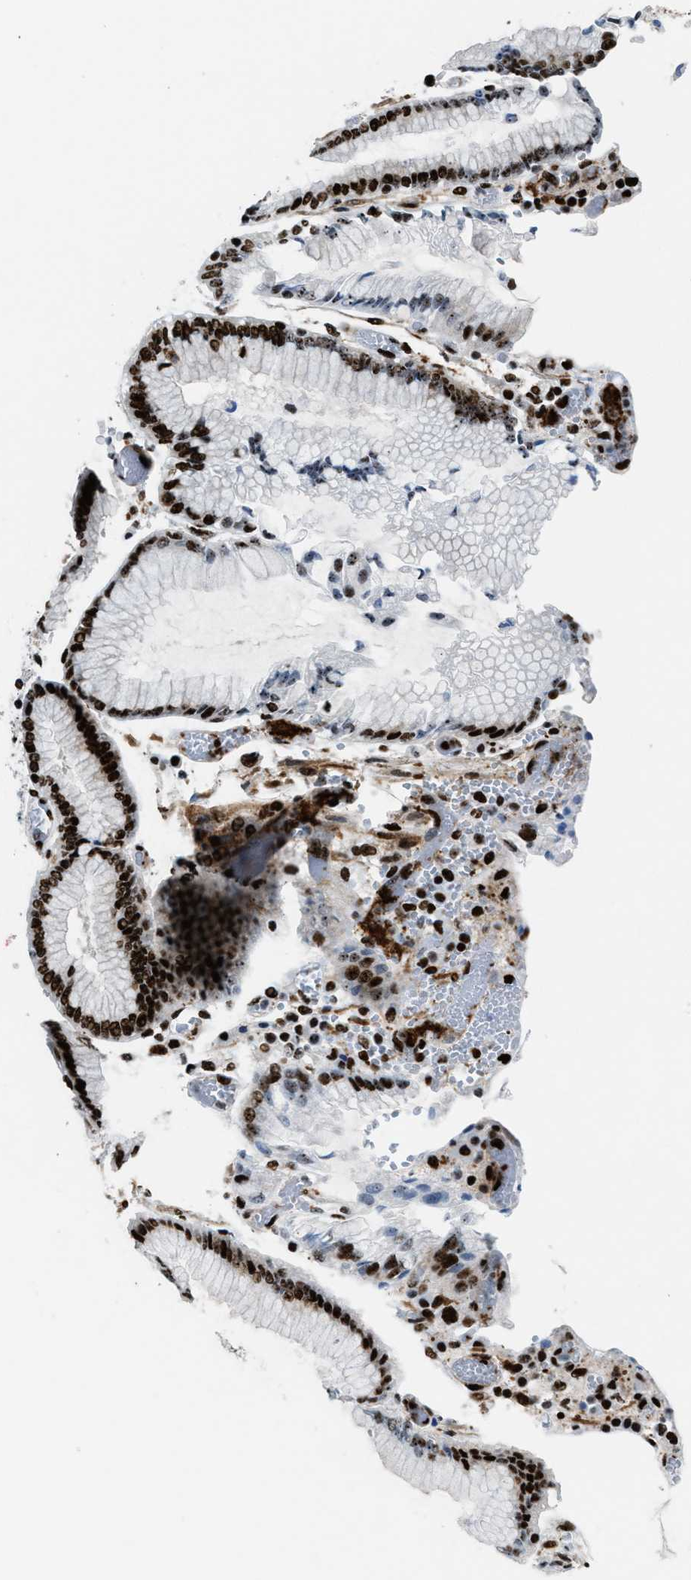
{"staining": {"intensity": "strong", "quantity": ">75%", "location": "nuclear"}, "tissue": "stomach cancer", "cell_type": "Tumor cells", "image_type": "cancer", "snomed": [{"axis": "morphology", "description": "Normal tissue, NOS"}, {"axis": "morphology", "description": "Adenocarcinoma, NOS"}, {"axis": "topography", "description": "Stomach"}], "caption": "The micrograph demonstrates immunohistochemical staining of stomach cancer. There is strong nuclear positivity is appreciated in approximately >75% of tumor cells.", "gene": "NONO", "patient": {"sex": "male", "age": 48}}